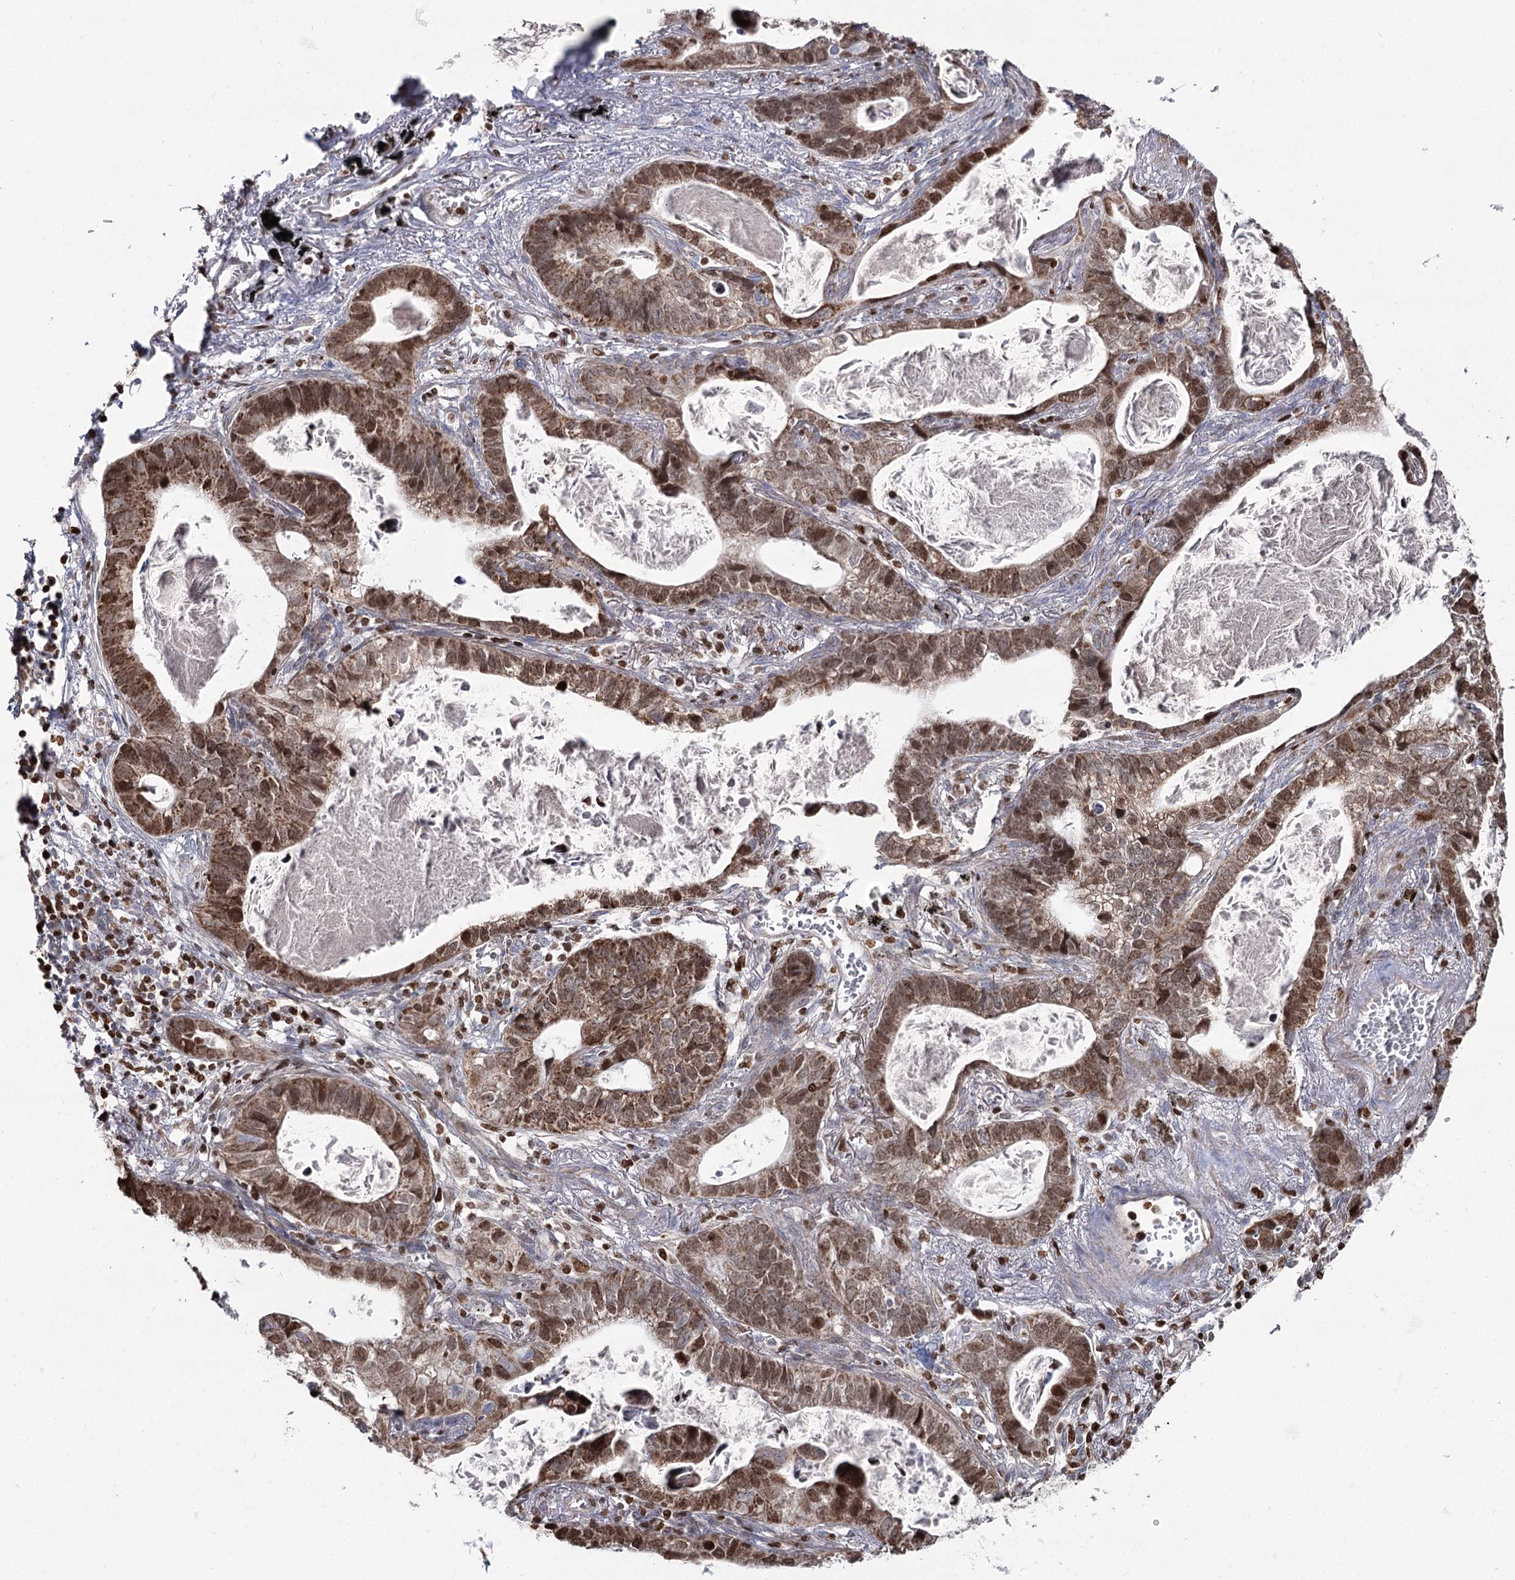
{"staining": {"intensity": "moderate", "quantity": ">75%", "location": "cytoplasmic/membranous,nuclear"}, "tissue": "lung cancer", "cell_type": "Tumor cells", "image_type": "cancer", "snomed": [{"axis": "morphology", "description": "Adenocarcinoma, NOS"}, {"axis": "topography", "description": "Lung"}], "caption": "Immunohistochemistry (IHC) micrograph of neoplastic tissue: lung adenocarcinoma stained using immunohistochemistry (IHC) demonstrates medium levels of moderate protein expression localized specifically in the cytoplasmic/membranous and nuclear of tumor cells, appearing as a cytoplasmic/membranous and nuclear brown color.", "gene": "PDHX", "patient": {"sex": "male", "age": 67}}